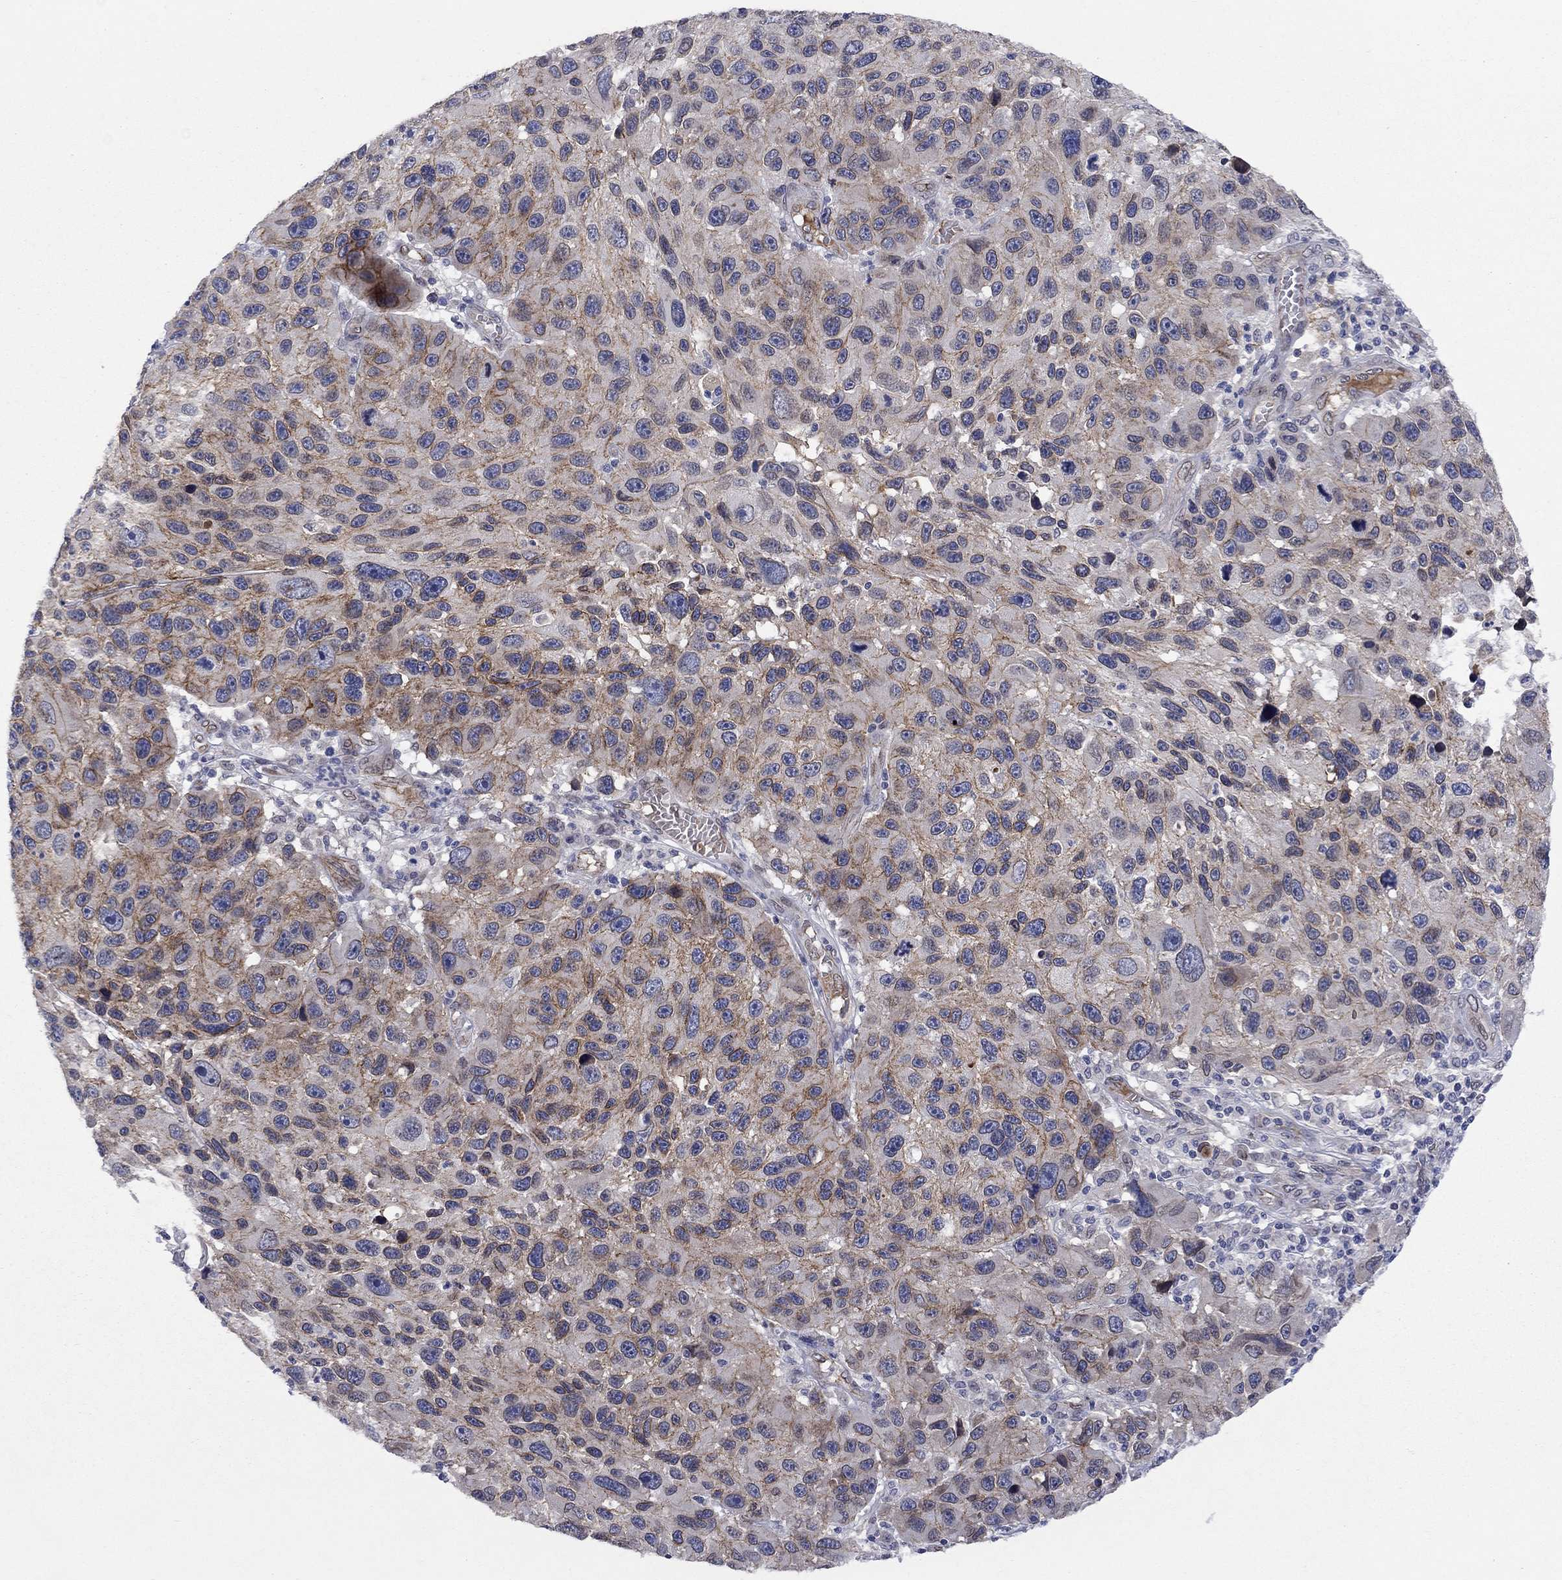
{"staining": {"intensity": "moderate", "quantity": "25%-75%", "location": "cytoplasmic/membranous"}, "tissue": "melanoma", "cell_type": "Tumor cells", "image_type": "cancer", "snomed": [{"axis": "morphology", "description": "Malignant melanoma, NOS"}, {"axis": "topography", "description": "Skin"}], "caption": "Immunohistochemical staining of human melanoma shows medium levels of moderate cytoplasmic/membranous protein expression in approximately 25%-75% of tumor cells. (brown staining indicates protein expression, while blue staining denotes nuclei).", "gene": "EMC9", "patient": {"sex": "male", "age": 53}}